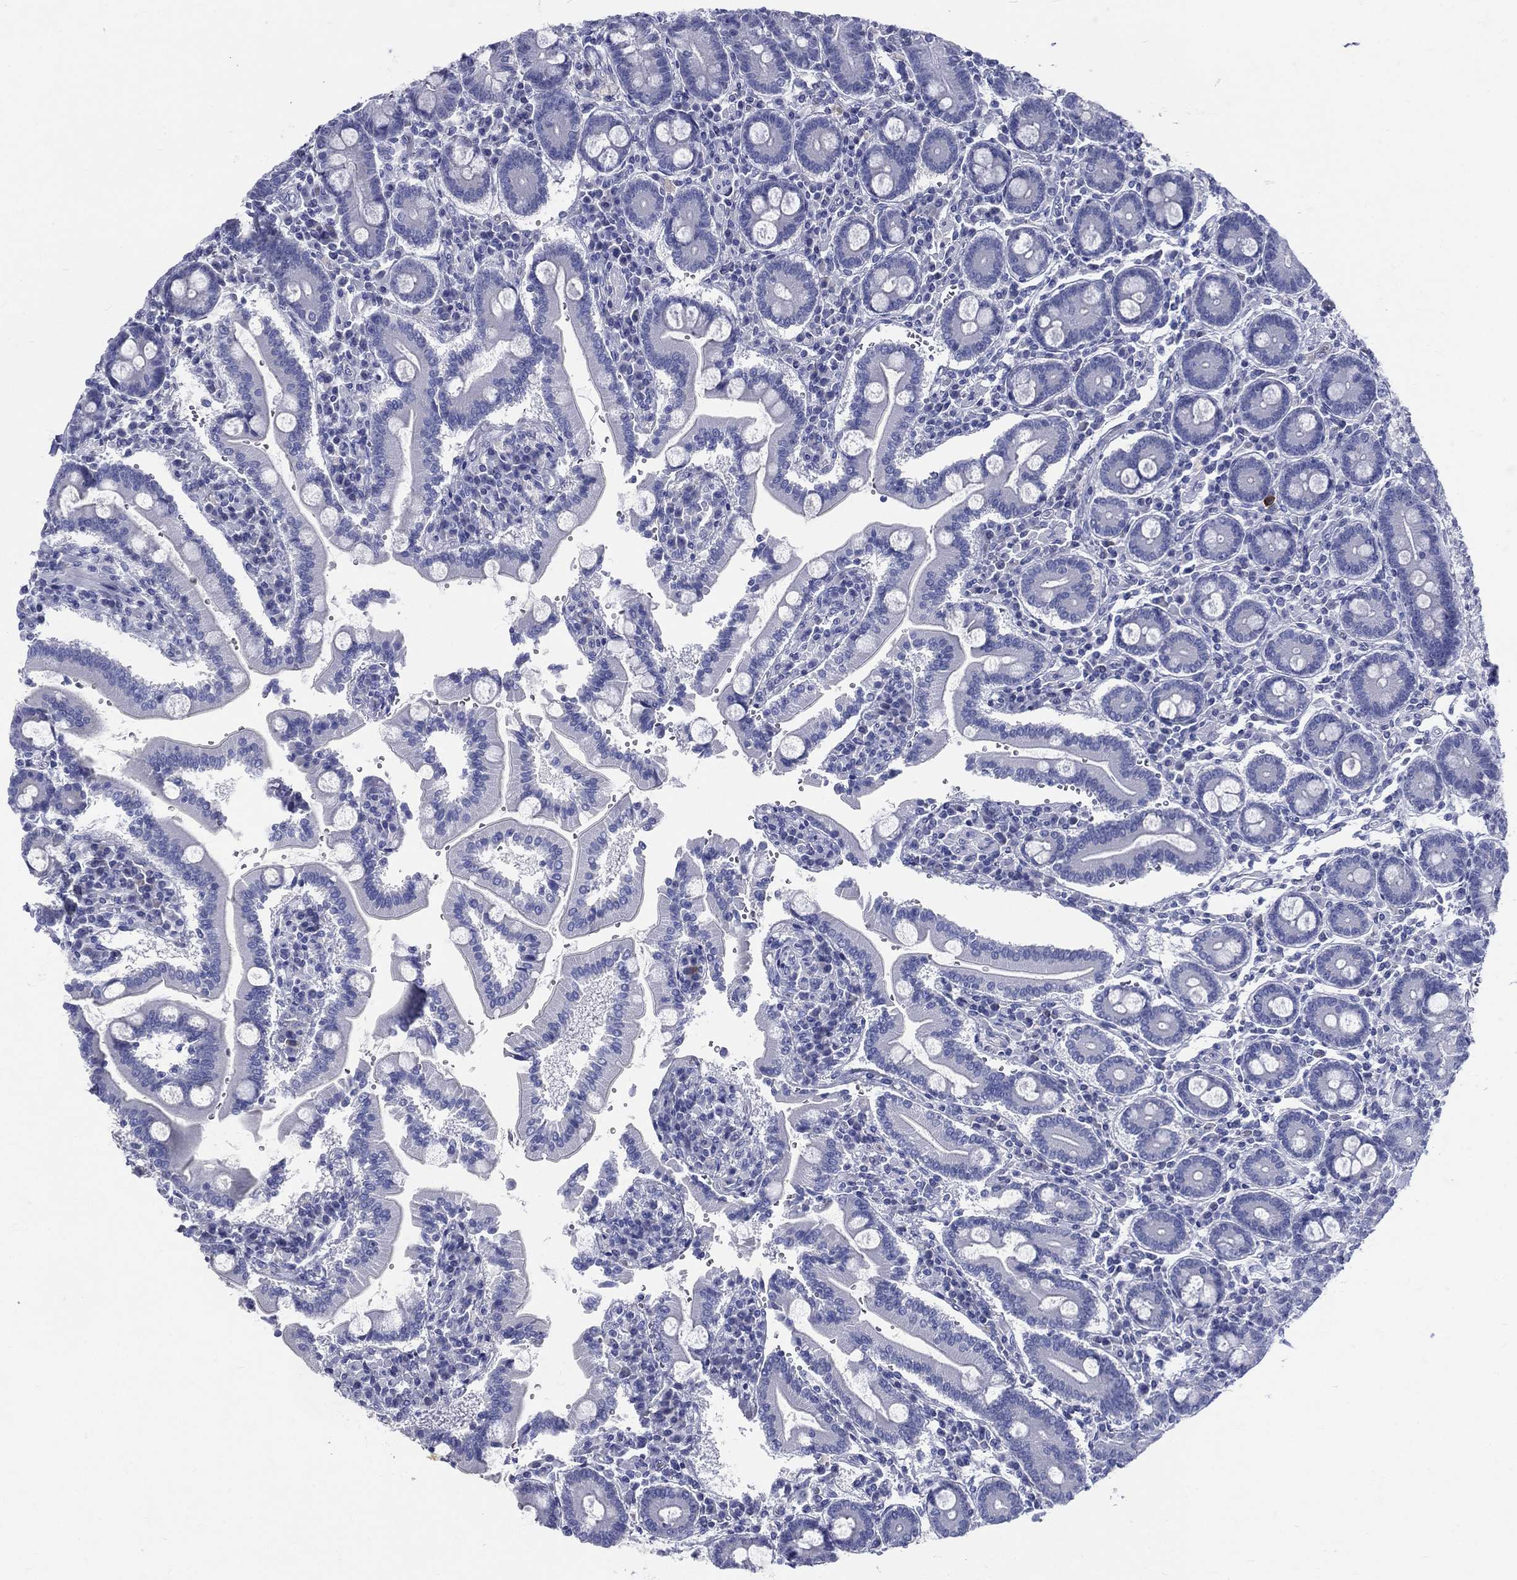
{"staining": {"intensity": "negative", "quantity": "none", "location": "none"}, "tissue": "duodenum", "cell_type": "Glandular cells", "image_type": "normal", "snomed": [{"axis": "morphology", "description": "Normal tissue, NOS"}, {"axis": "topography", "description": "Duodenum"}], "caption": "An immunohistochemistry (IHC) micrograph of benign duodenum is shown. There is no staining in glandular cells of duodenum. Nuclei are stained in blue.", "gene": "DEFB121", "patient": {"sex": "female", "age": 62}}